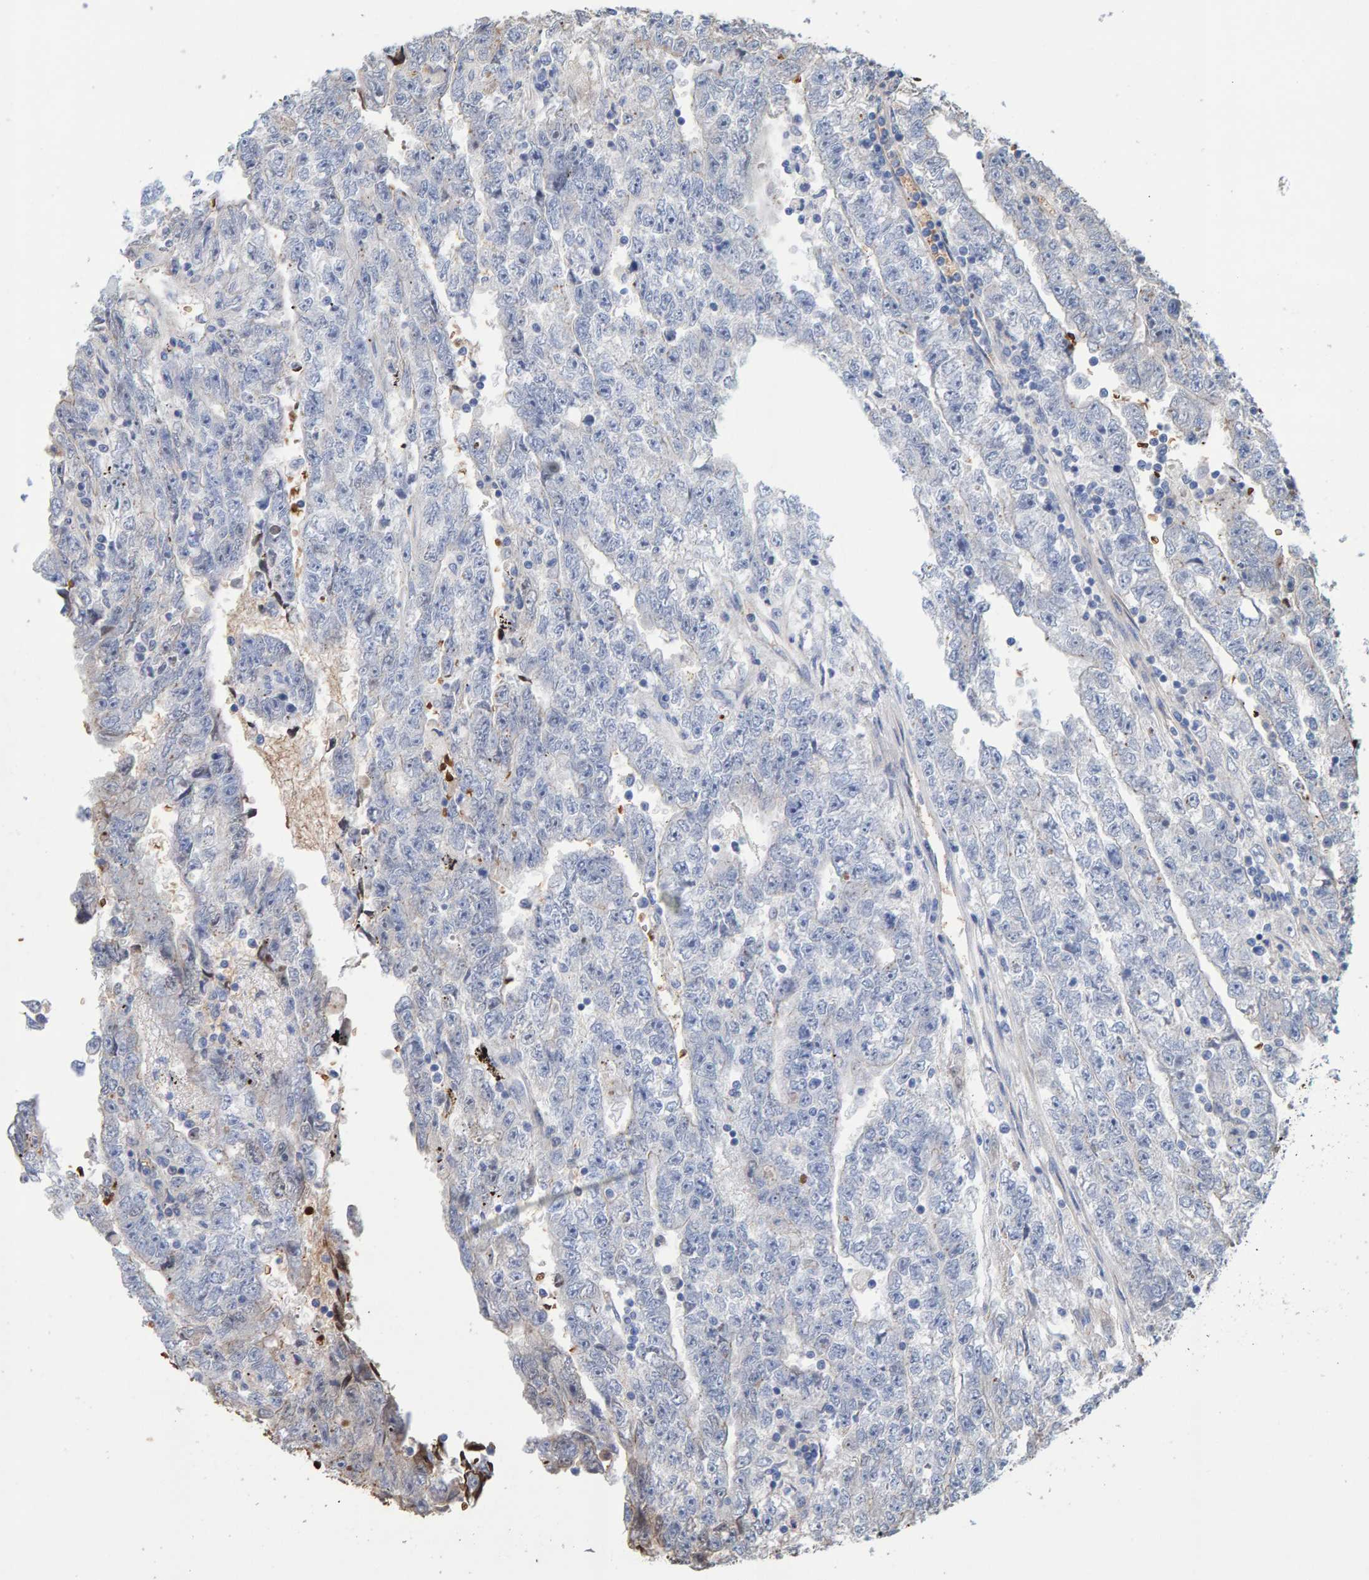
{"staining": {"intensity": "negative", "quantity": "none", "location": "none"}, "tissue": "testis cancer", "cell_type": "Tumor cells", "image_type": "cancer", "snomed": [{"axis": "morphology", "description": "Carcinoma, Embryonal, NOS"}, {"axis": "topography", "description": "Testis"}], "caption": "Immunohistochemical staining of human testis cancer (embryonal carcinoma) shows no significant staining in tumor cells.", "gene": "VPS9D1", "patient": {"sex": "male", "age": 25}}